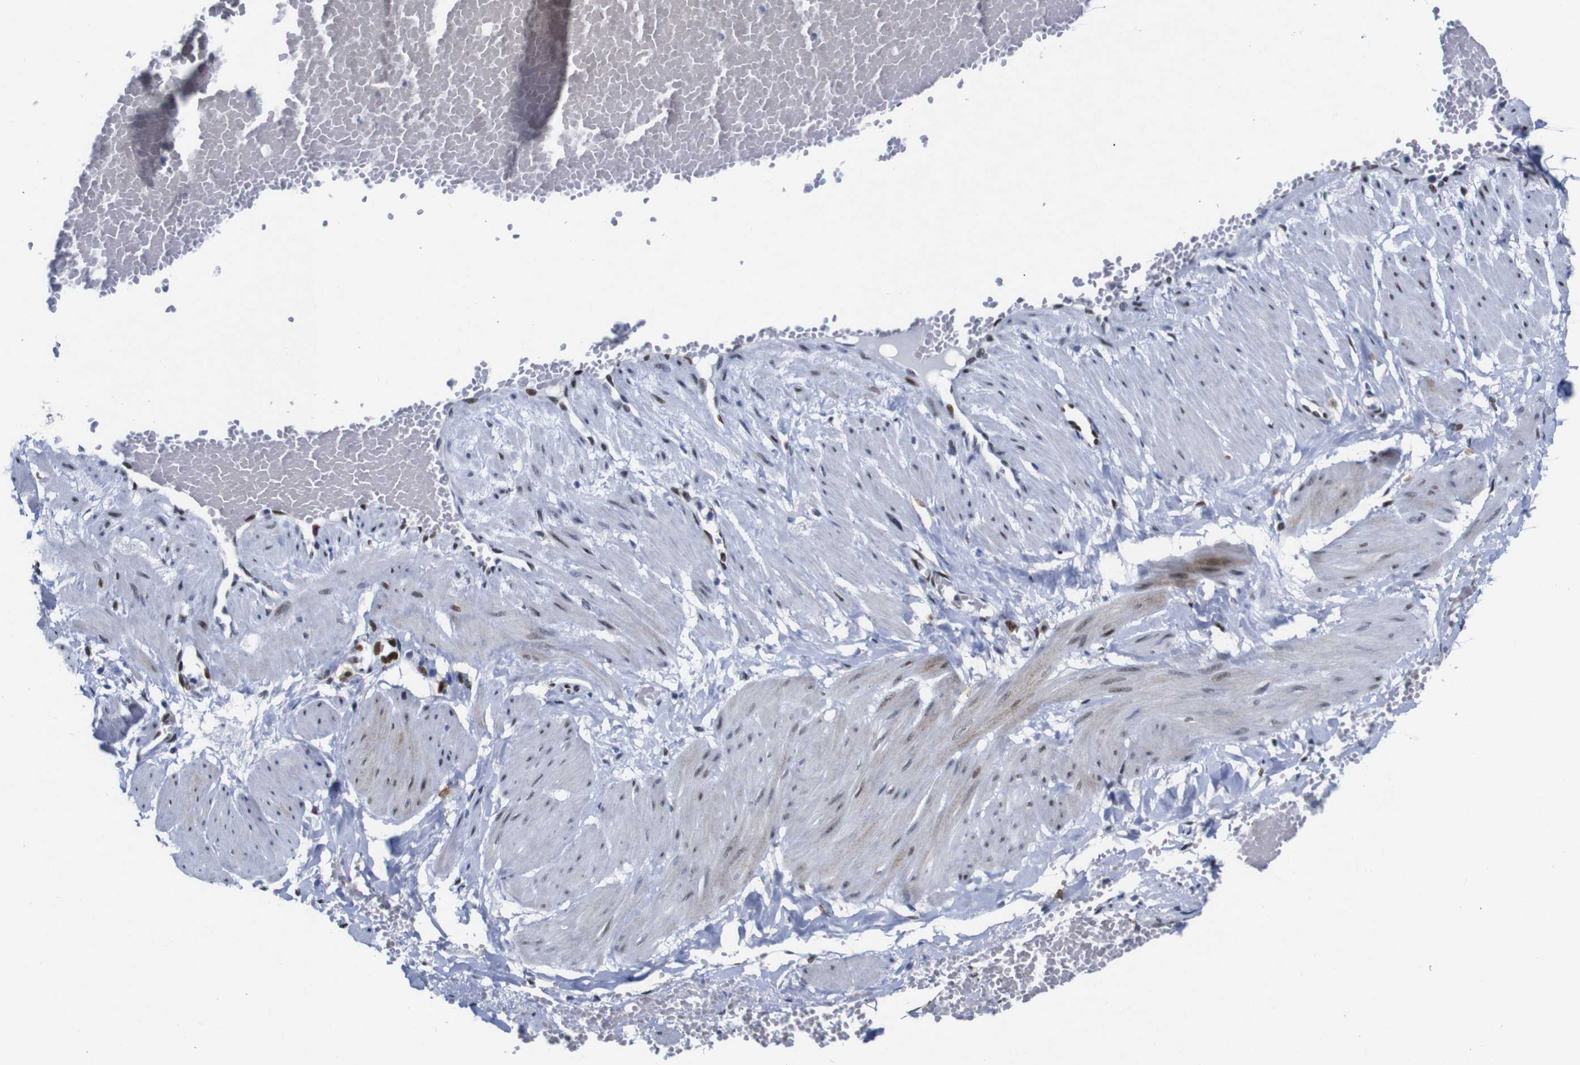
{"staining": {"intensity": "negative", "quantity": "none", "location": "none"}, "tissue": "adipose tissue", "cell_type": "Adipocytes", "image_type": "normal", "snomed": [{"axis": "morphology", "description": "Normal tissue, NOS"}, {"axis": "topography", "description": "Soft tissue"}, {"axis": "topography", "description": "Vascular tissue"}], "caption": "Adipose tissue stained for a protein using immunohistochemistry reveals no expression adipocytes.", "gene": "FOSL2", "patient": {"sex": "female", "age": 35}}